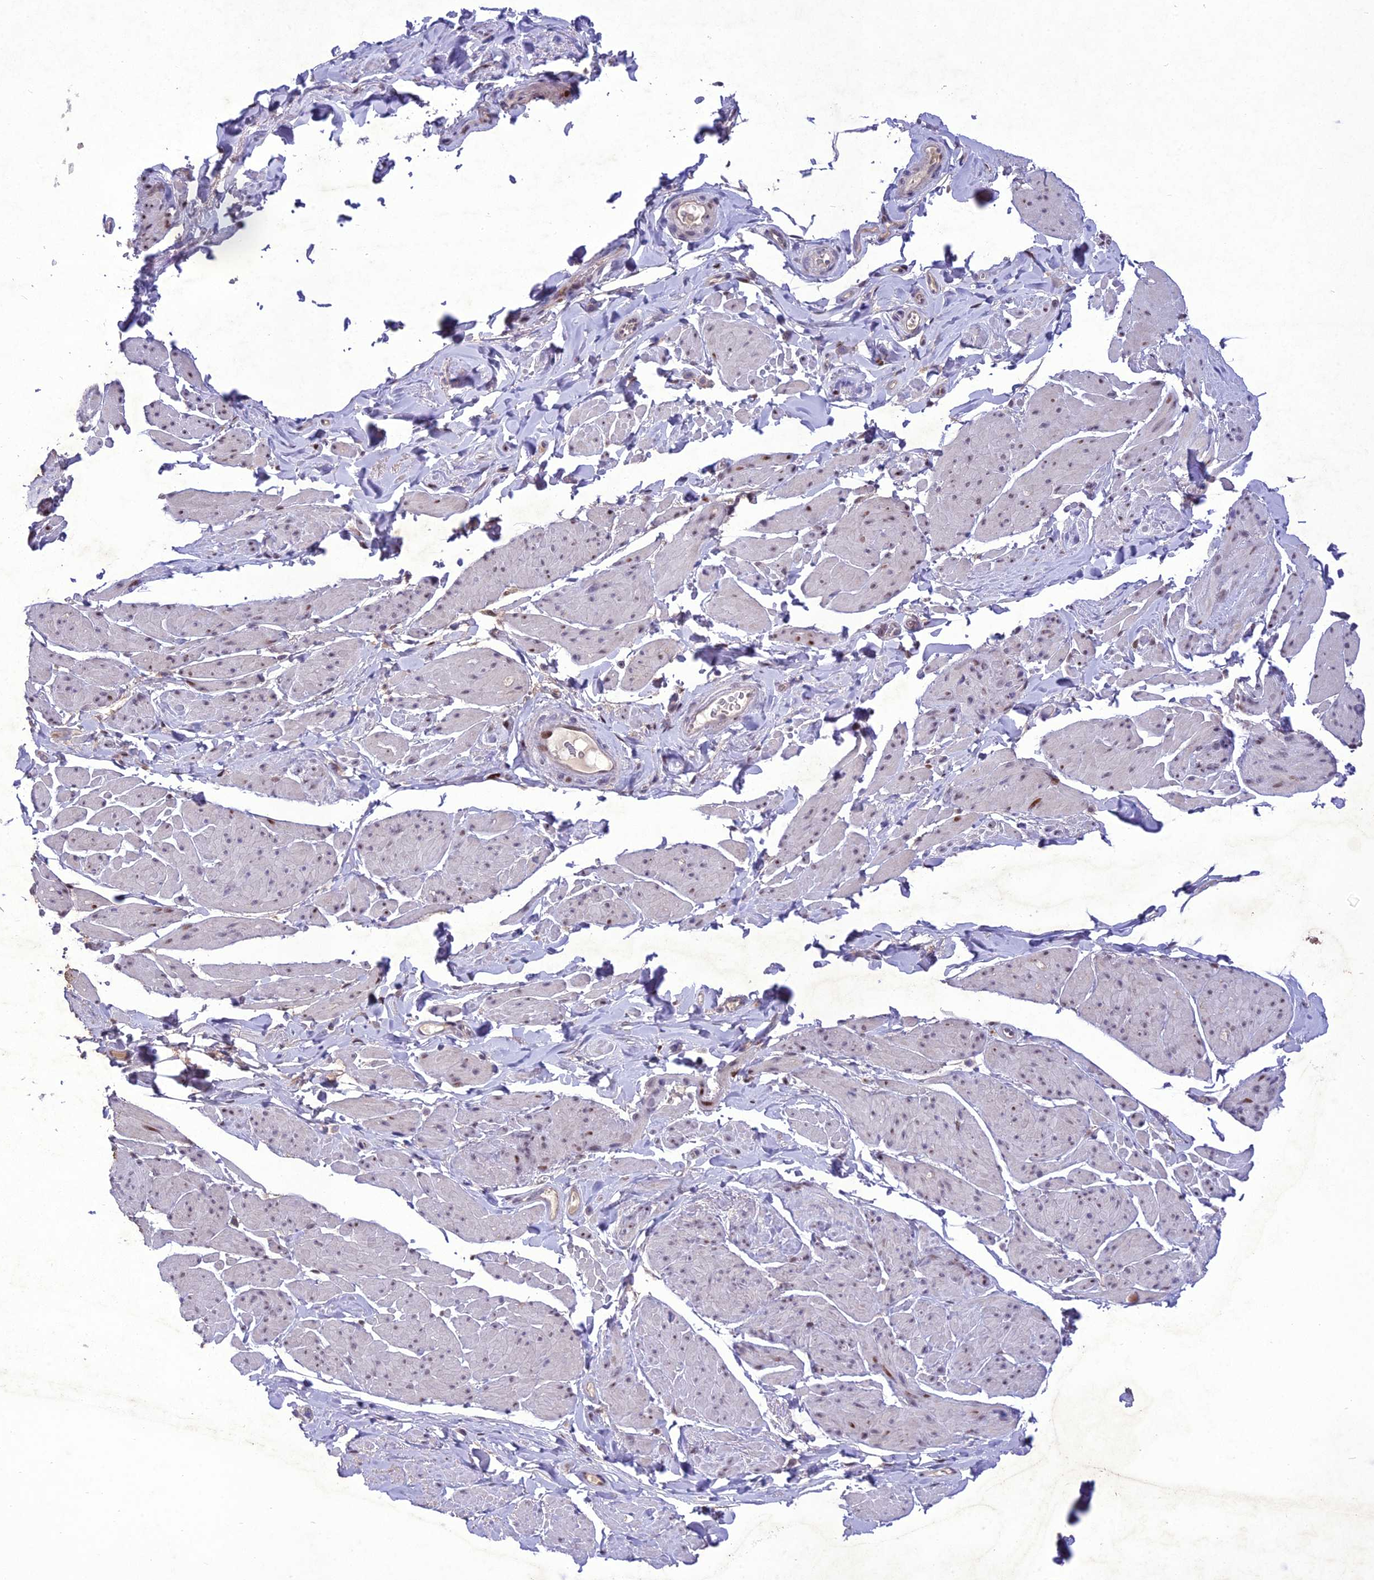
{"staining": {"intensity": "moderate", "quantity": "<25%", "location": "nuclear"}, "tissue": "smooth muscle", "cell_type": "Smooth muscle cells", "image_type": "normal", "snomed": [{"axis": "morphology", "description": "Normal tissue, NOS"}, {"axis": "topography", "description": "Smooth muscle"}, {"axis": "topography", "description": "Peripheral nerve tissue"}], "caption": "Smooth muscle stained for a protein shows moderate nuclear positivity in smooth muscle cells. Immunohistochemistry (ihc) stains the protein of interest in brown and the nuclei are stained blue.", "gene": "ANKRD52", "patient": {"sex": "male", "age": 69}}